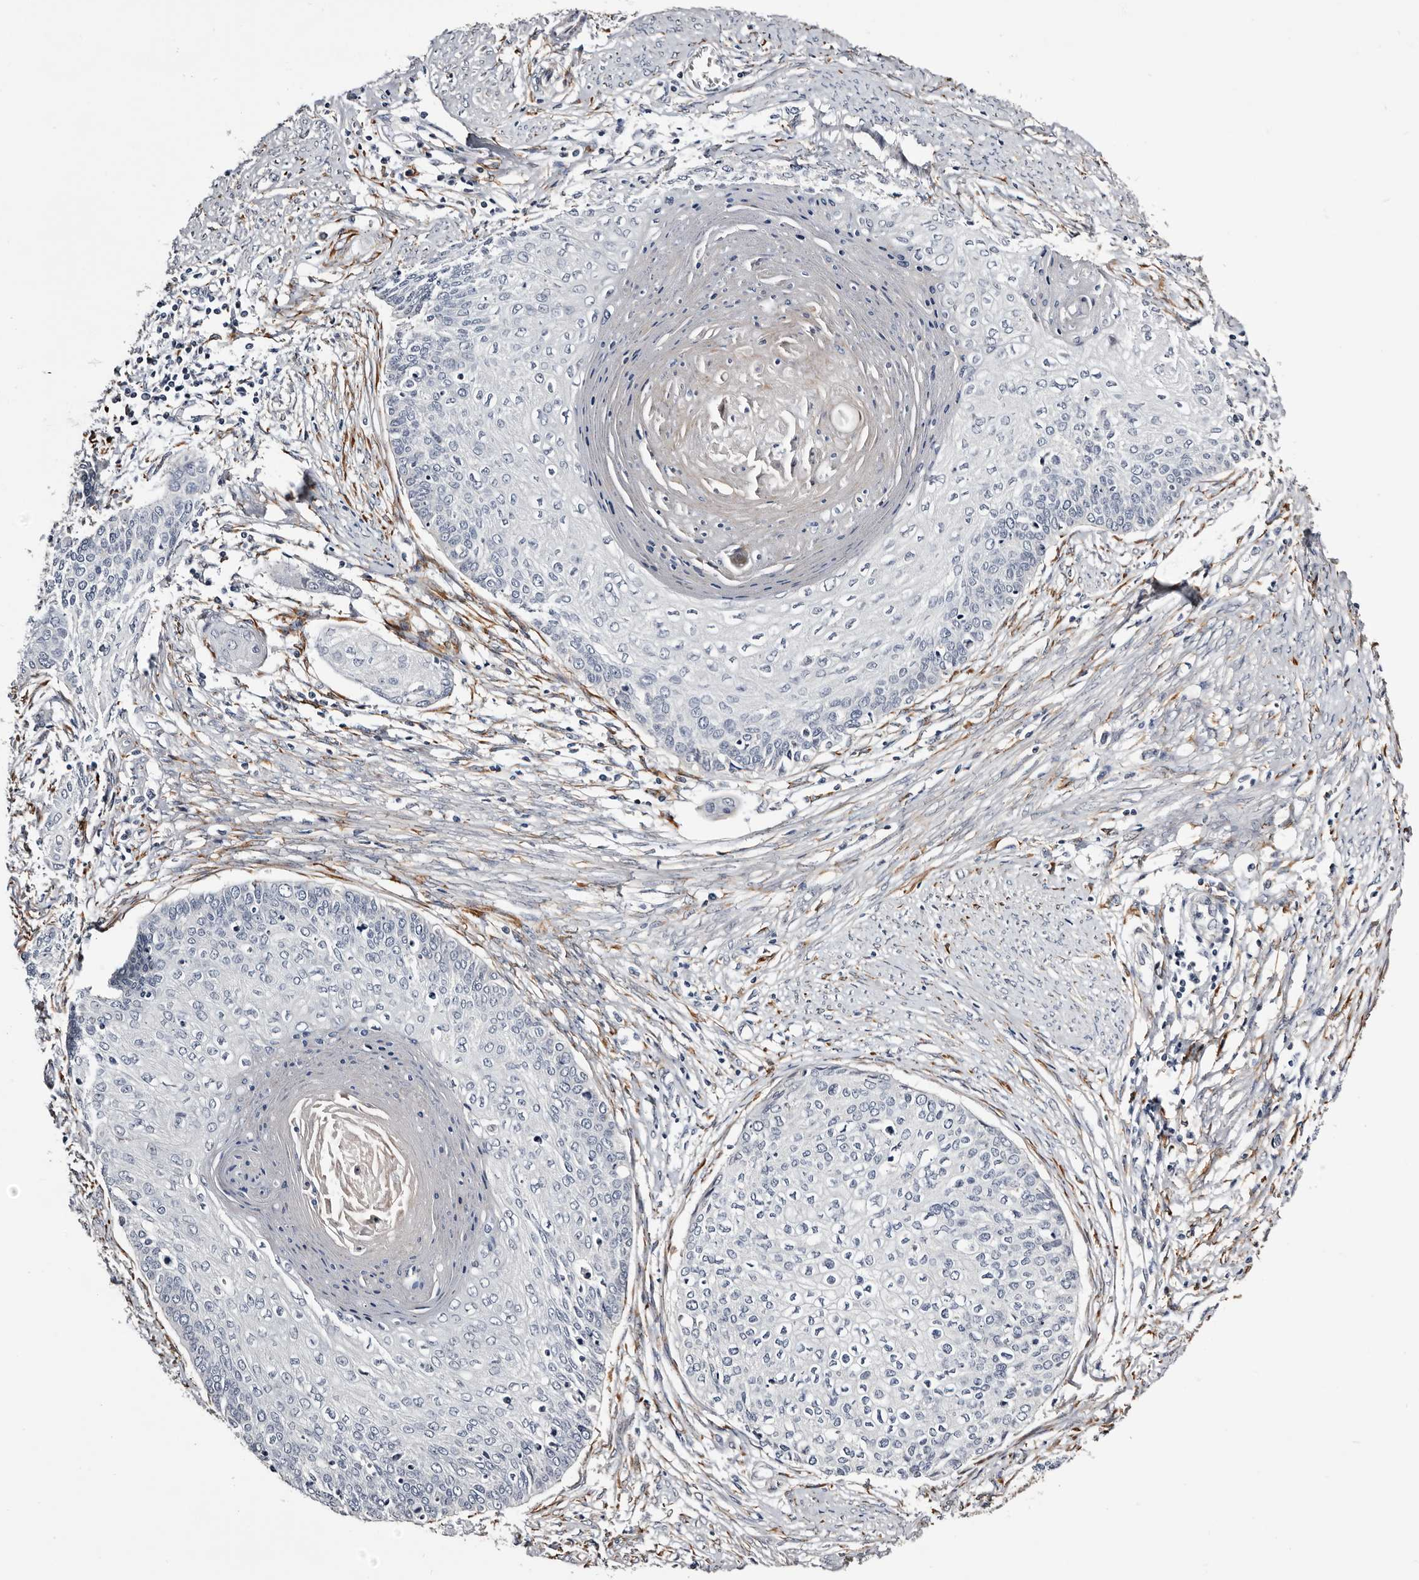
{"staining": {"intensity": "negative", "quantity": "none", "location": "none"}, "tissue": "cervical cancer", "cell_type": "Tumor cells", "image_type": "cancer", "snomed": [{"axis": "morphology", "description": "Squamous cell carcinoma, NOS"}, {"axis": "topography", "description": "Cervix"}], "caption": "Cervical cancer (squamous cell carcinoma) was stained to show a protein in brown. There is no significant staining in tumor cells.", "gene": "USH1C", "patient": {"sex": "female", "age": 37}}